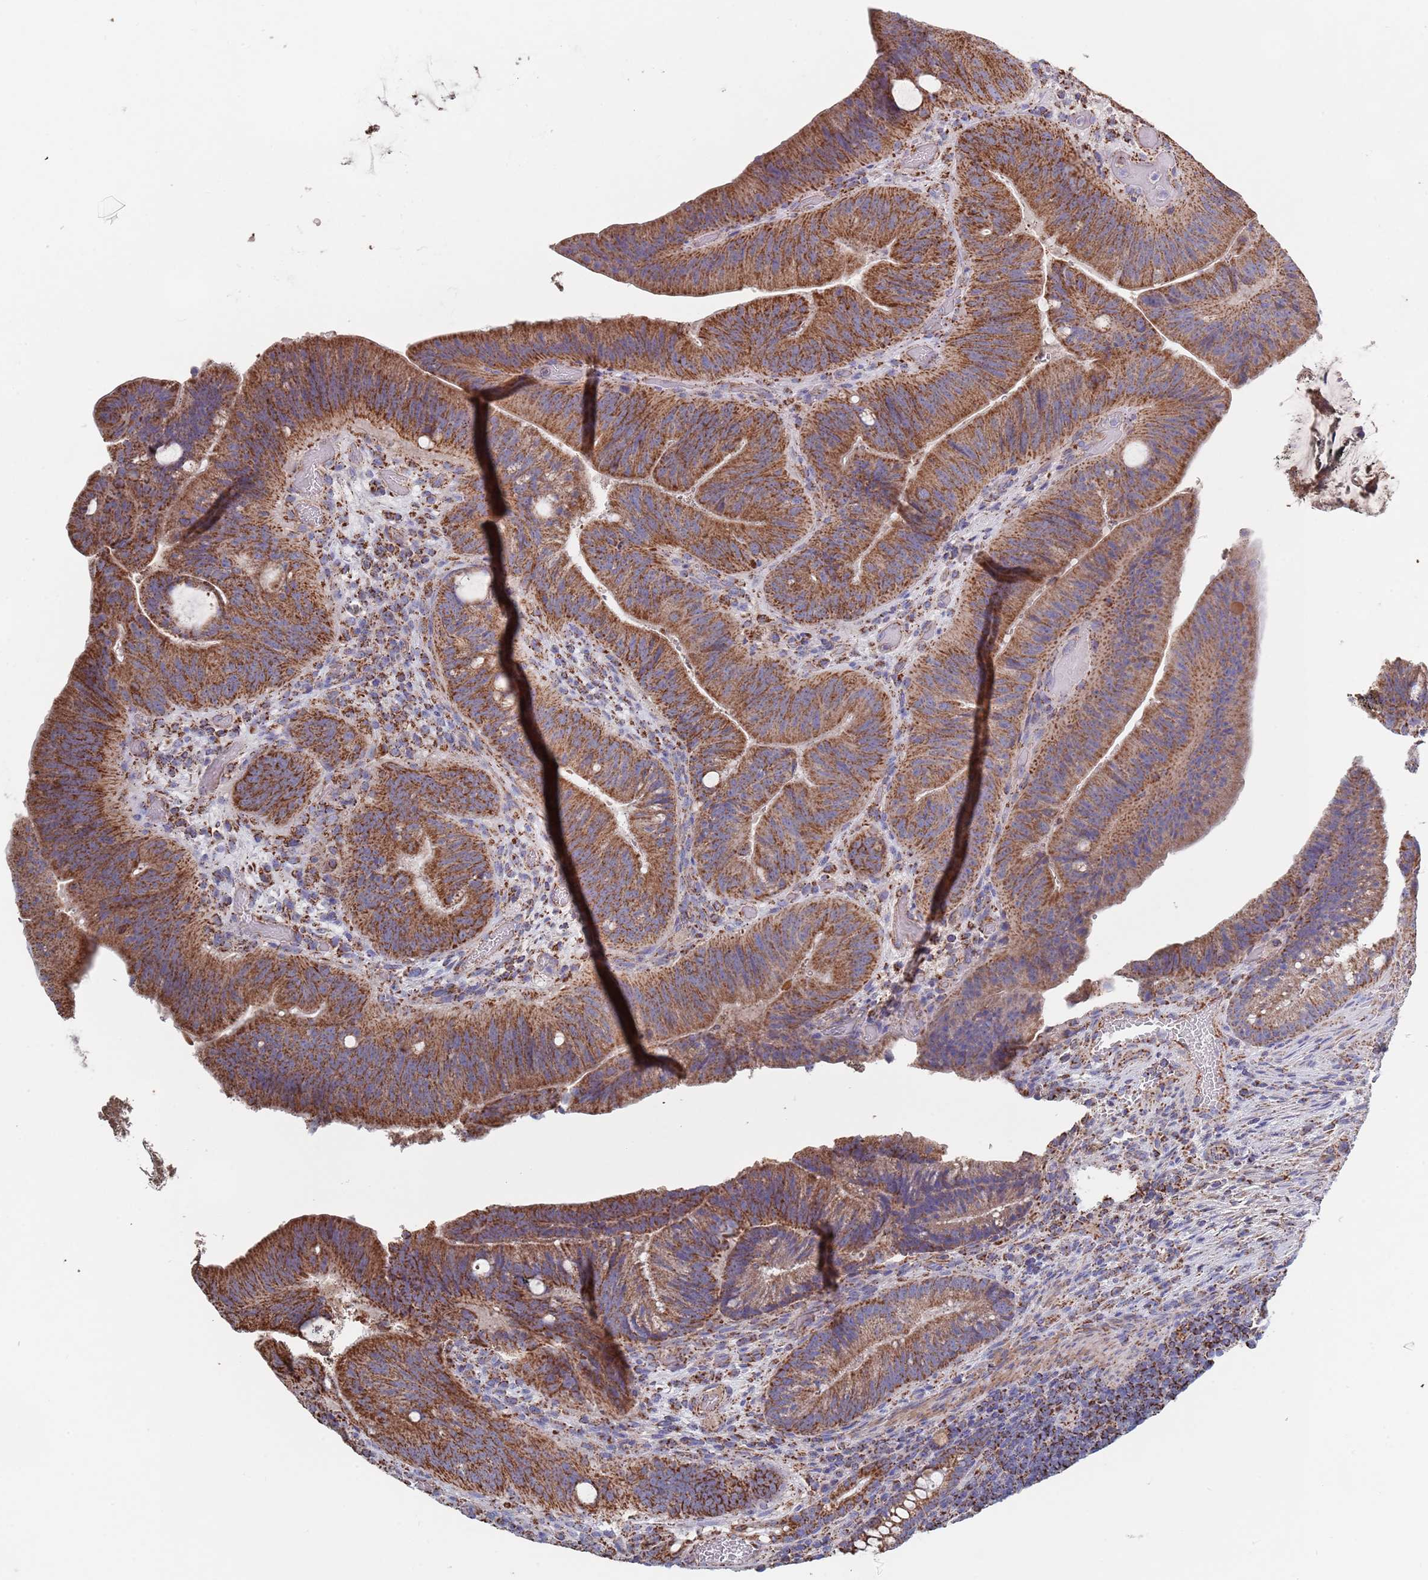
{"staining": {"intensity": "strong", "quantity": ">75%", "location": "cytoplasmic/membranous"}, "tissue": "colorectal cancer", "cell_type": "Tumor cells", "image_type": "cancer", "snomed": [{"axis": "morphology", "description": "Adenocarcinoma, NOS"}, {"axis": "topography", "description": "Colon"}], "caption": "Colorectal adenocarcinoma stained for a protein (brown) exhibits strong cytoplasmic/membranous positive positivity in about >75% of tumor cells.", "gene": "PGP", "patient": {"sex": "female", "age": 43}}